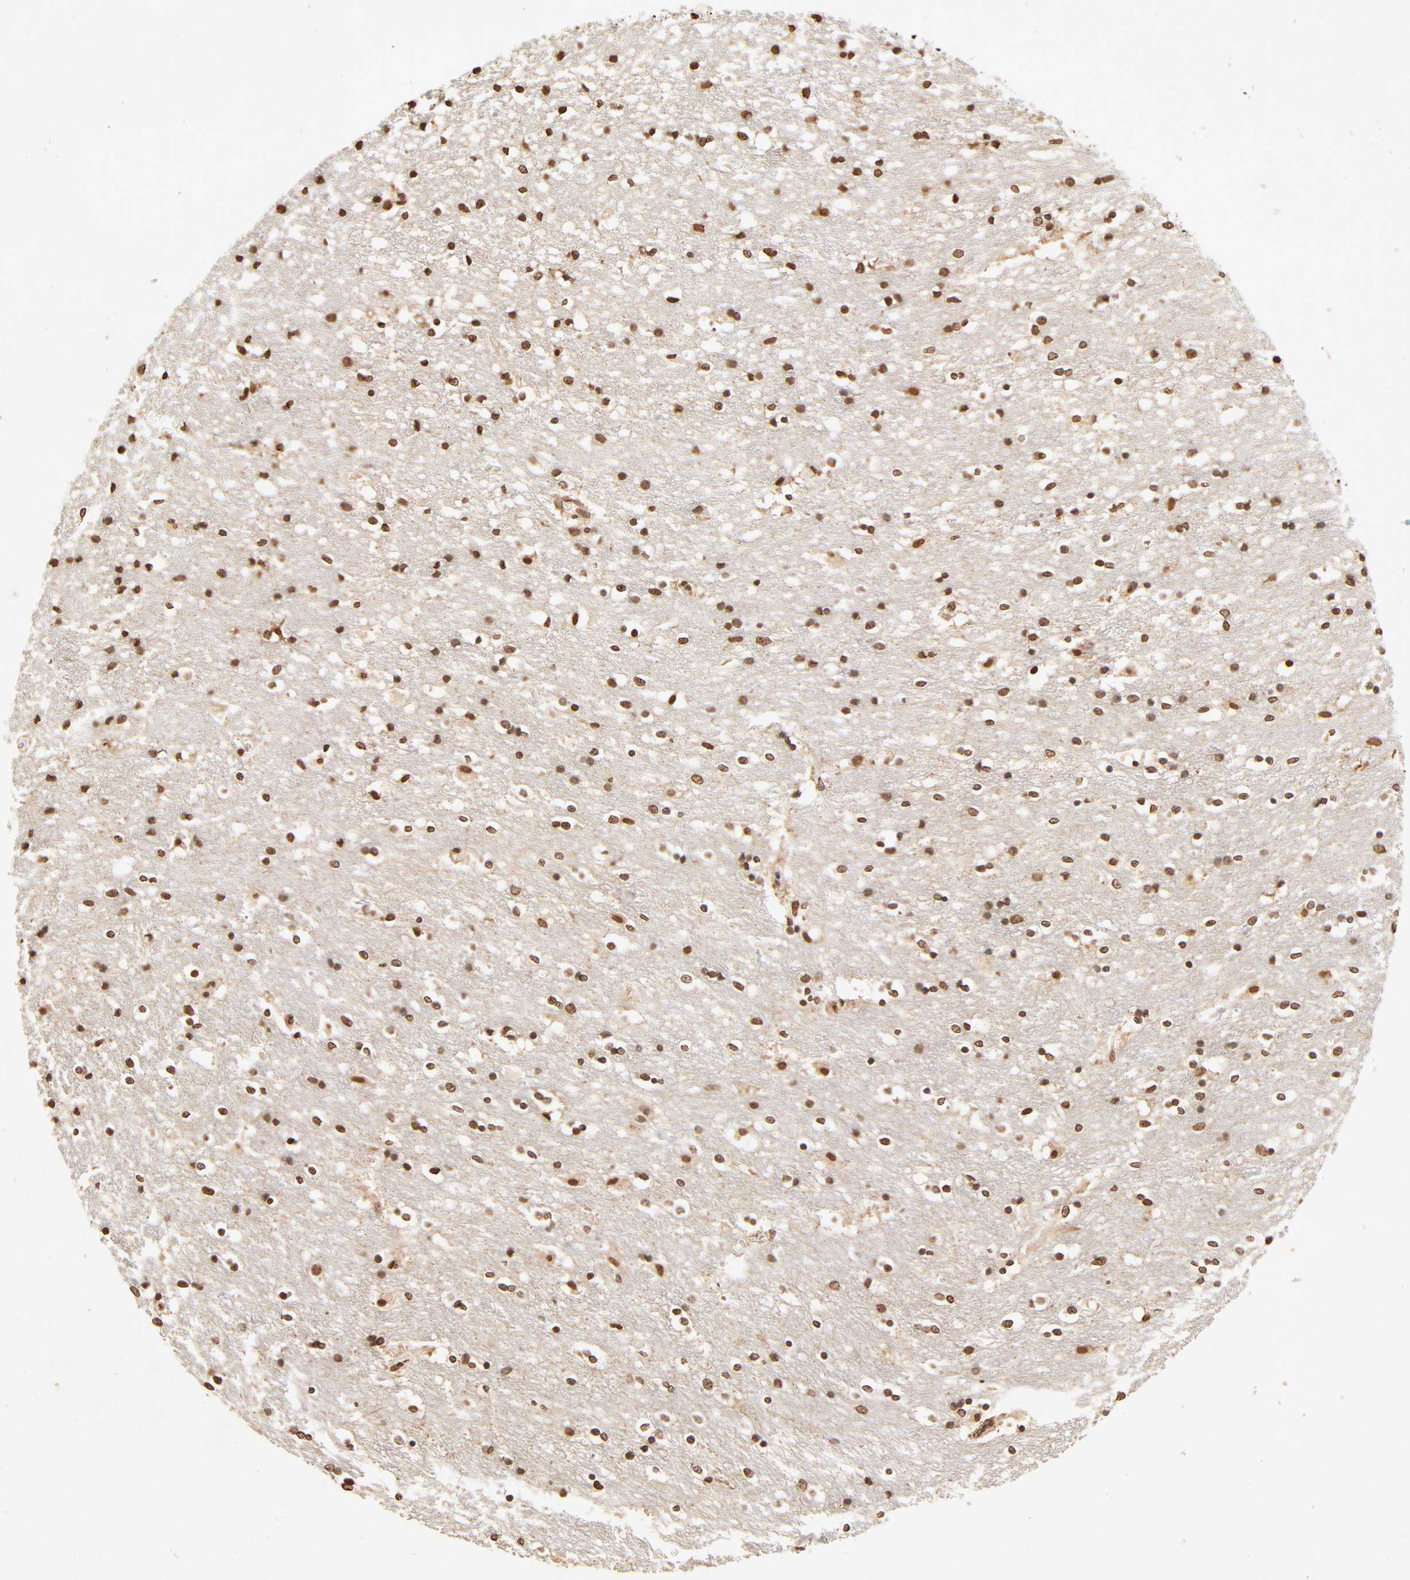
{"staining": {"intensity": "strong", "quantity": ">75%", "location": "nuclear"}, "tissue": "caudate", "cell_type": "Glial cells", "image_type": "normal", "snomed": [{"axis": "morphology", "description": "Normal tissue, NOS"}, {"axis": "topography", "description": "Lateral ventricle wall"}], "caption": "Normal caudate displays strong nuclear expression in about >75% of glial cells (DAB (3,3'-diaminobenzidine) IHC, brown staining for protein, blue staining for nuclei)..", "gene": "TBL1X", "patient": {"sex": "female", "age": 54}}